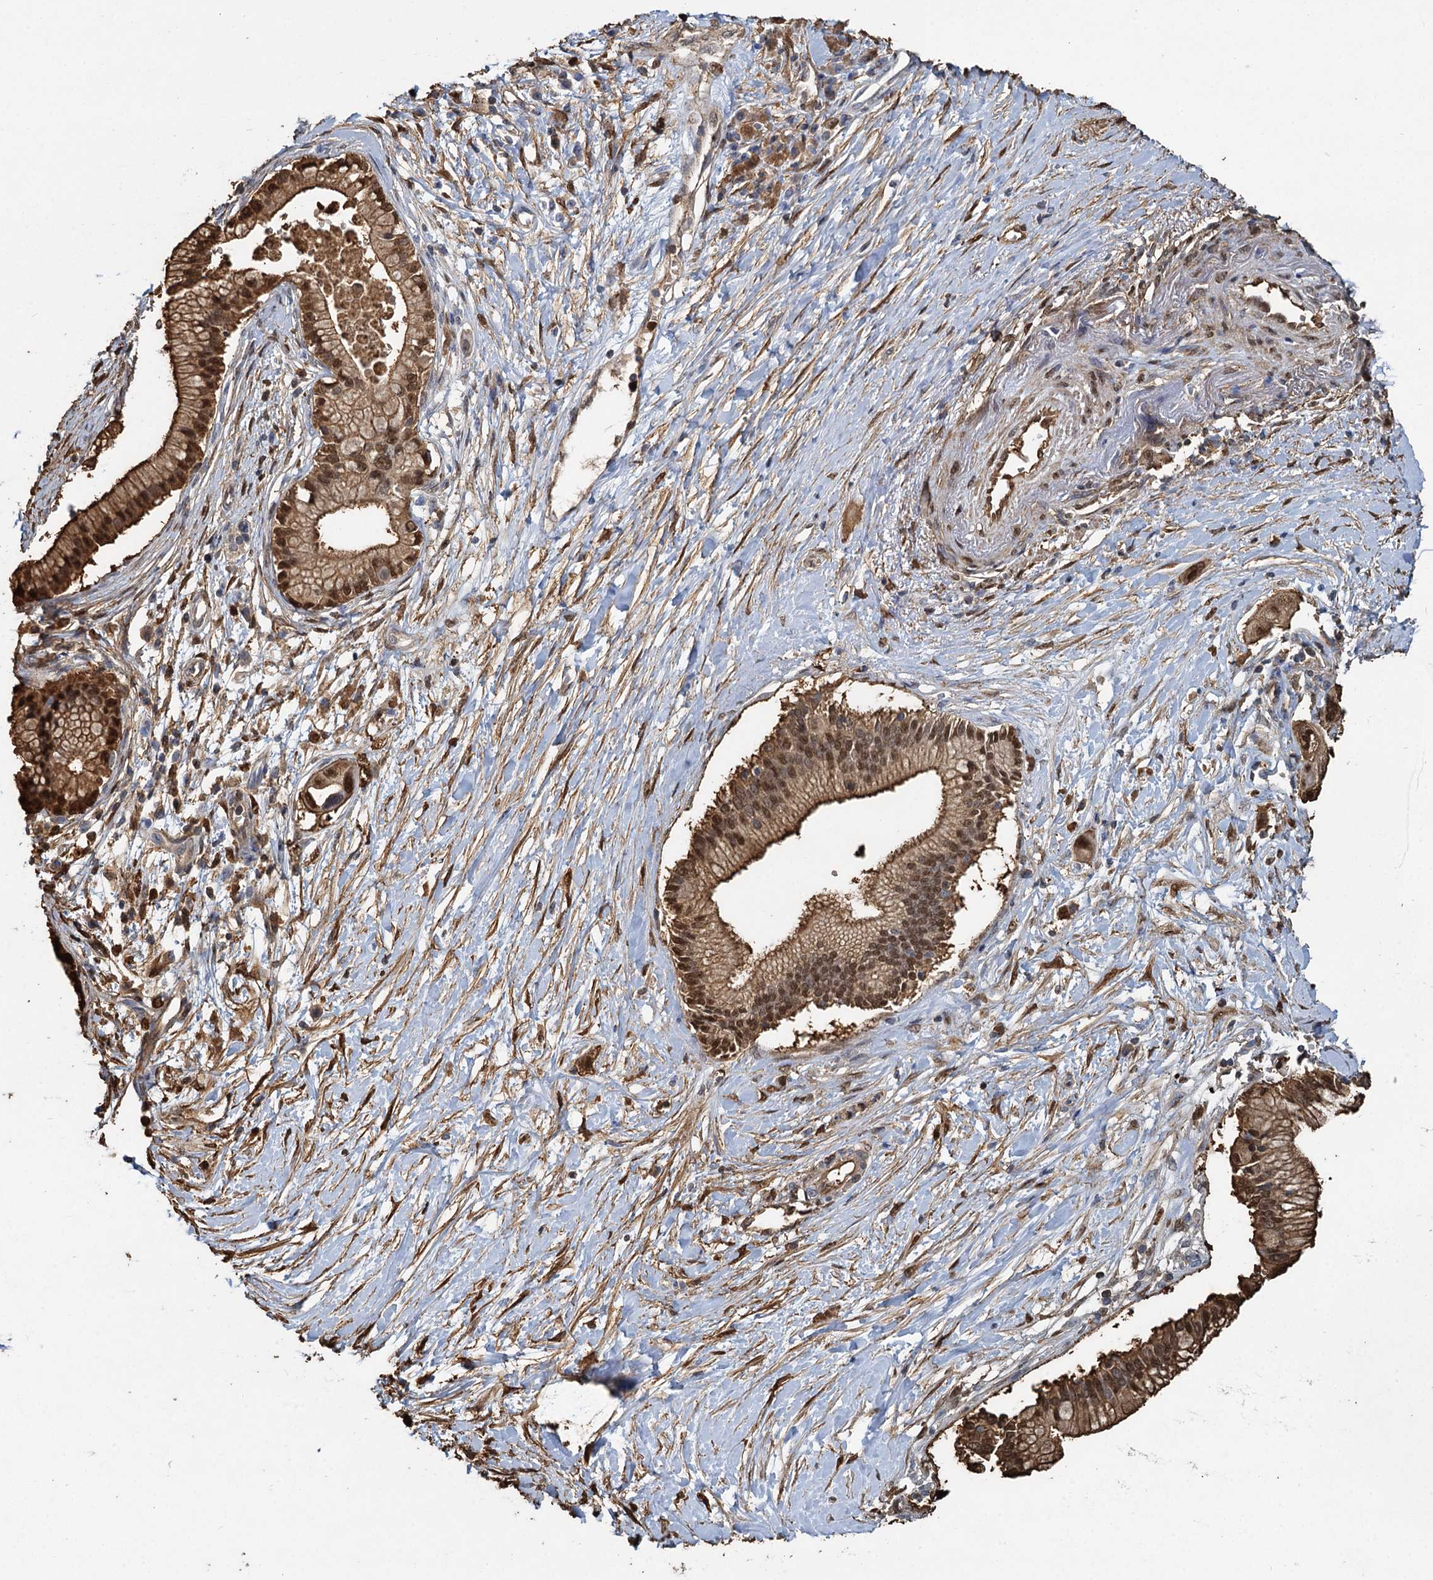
{"staining": {"intensity": "strong", "quantity": ">75%", "location": "cytoplasmic/membranous,nuclear"}, "tissue": "pancreatic cancer", "cell_type": "Tumor cells", "image_type": "cancer", "snomed": [{"axis": "morphology", "description": "Adenocarcinoma, NOS"}, {"axis": "topography", "description": "Pancreas"}], "caption": "Human pancreatic cancer (adenocarcinoma) stained with a protein marker shows strong staining in tumor cells.", "gene": "S100A6", "patient": {"sex": "male", "age": 68}}